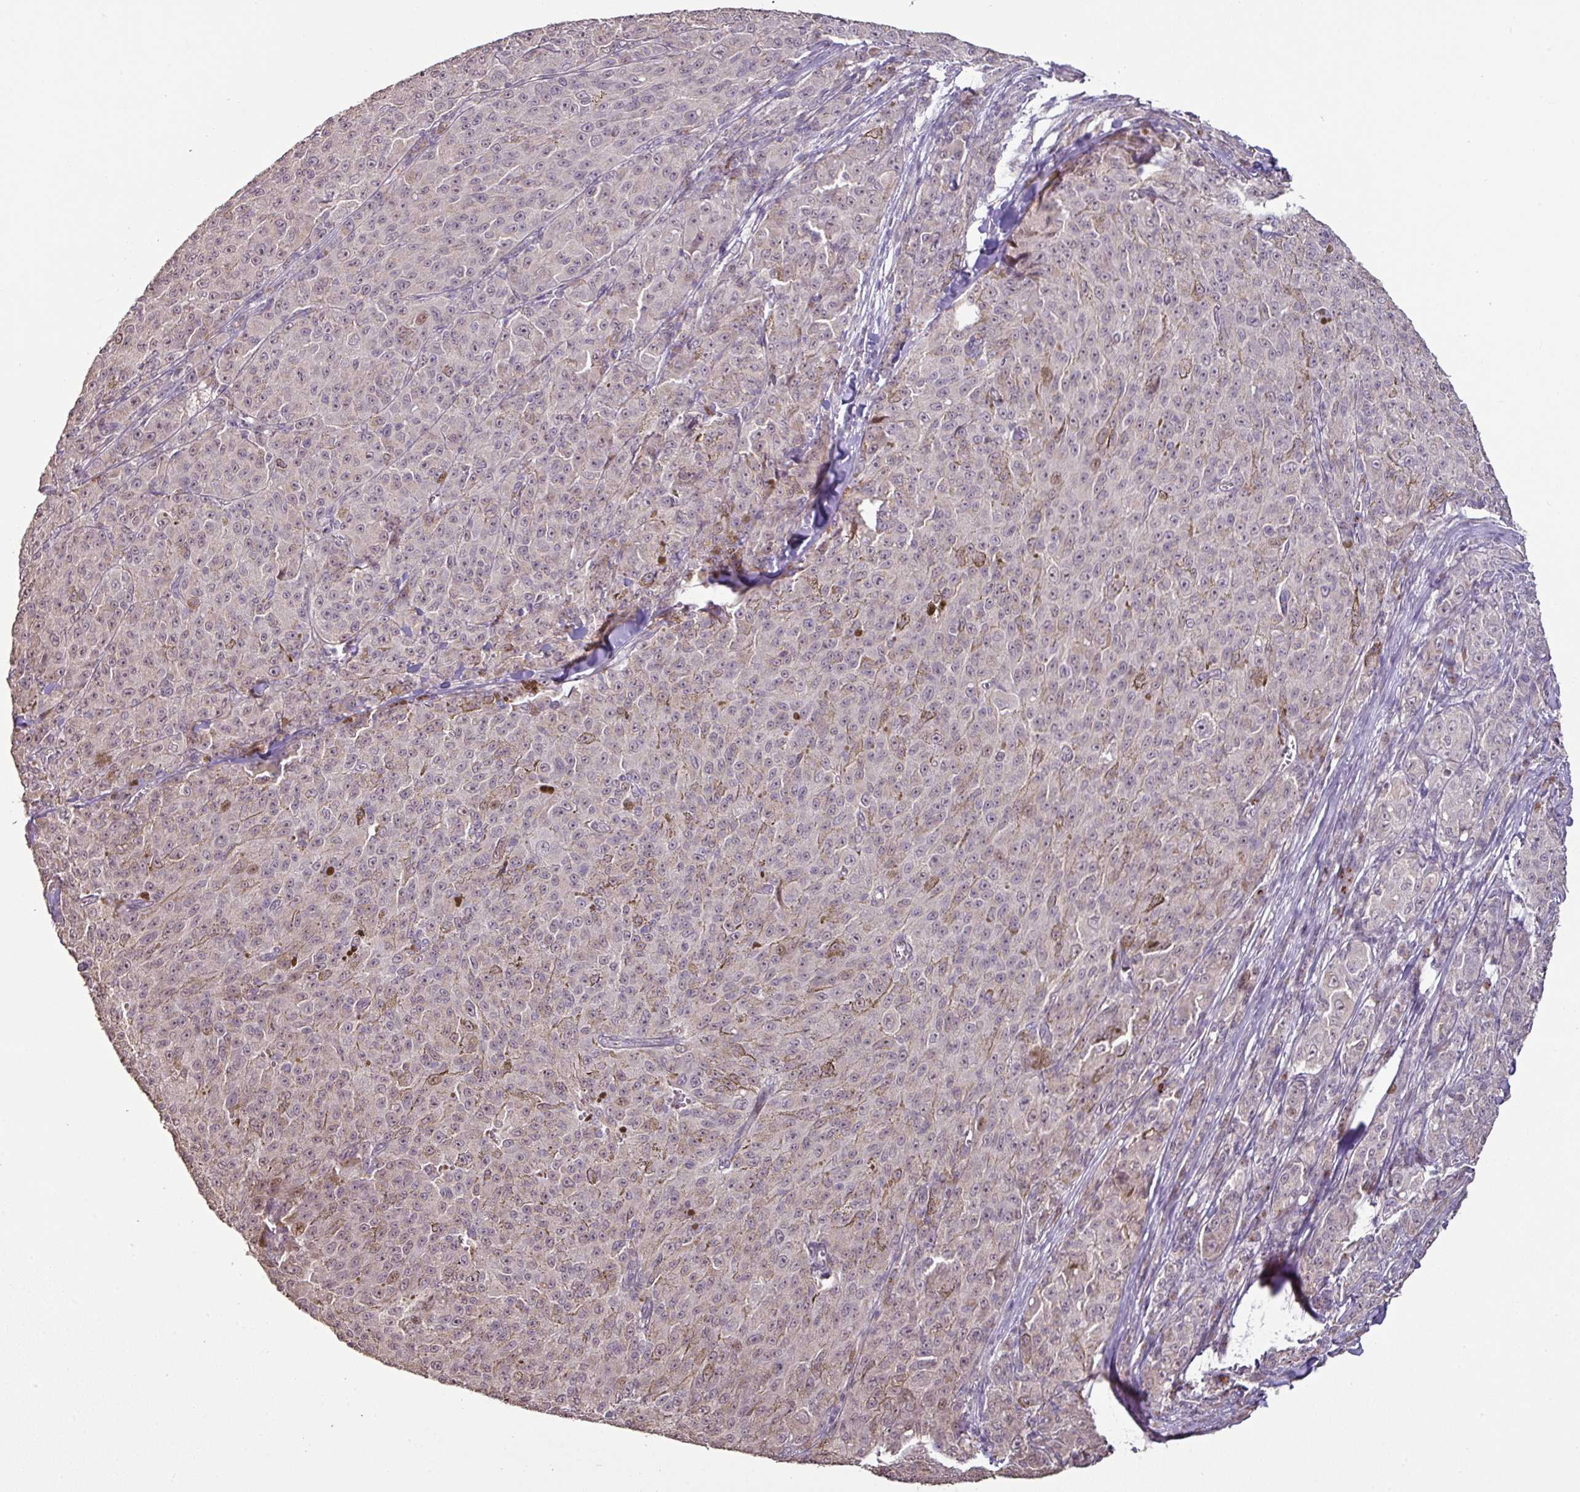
{"staining": {"intensity": "negative", "quantity": "none", "location": "none"}, "tissue": "melanoma", "cell_type": "Tumor cells", "image_type": "cancer", "snomed": [{"axis": "morphology", "description": "Malignant melanoma, NOS"}, {"axis": "topography", "description": "Skin"}], "caption": "High power microscopy histopathology image of an IHC micrograph of malignant melanoma, revealing no significant staining in tumor cells.", "gene": "CXCR5", "patient": {"sex": "female", "age": 52}}